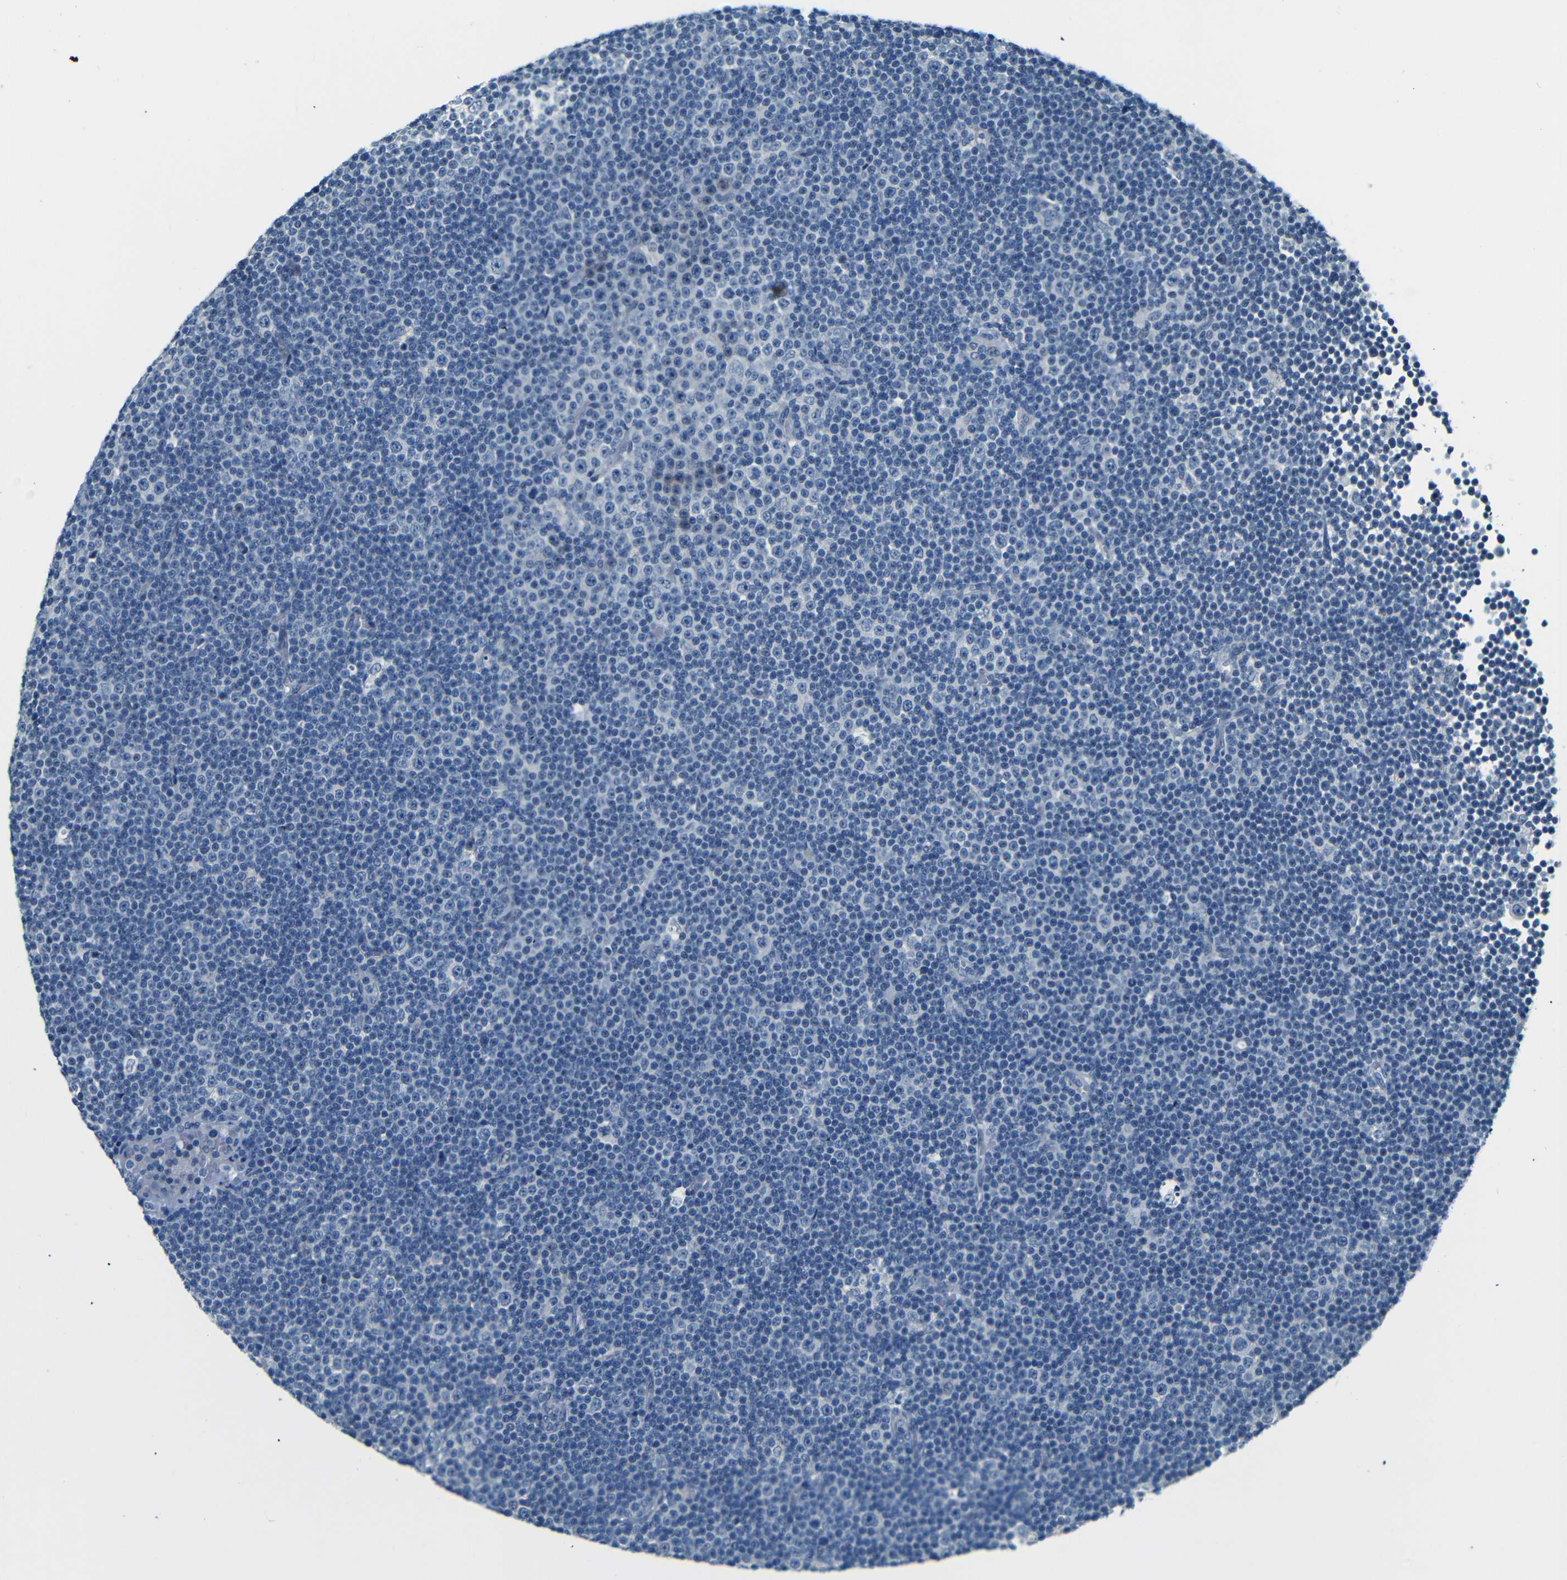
{"staining": {"intensity": "negative", "quantity": "none", "location": "none"}, "tissue": "lymphoma", "cell_type": "Tumor cells", "image_type": "cancer", "snomed": [{"axis": "morphology", "description": "Malignant lymphoma, non-Hodgkin's type, Low grade"}, {"axis": "topography", "description": "Lymph node"}], "caption": "High magnification brightfield microscopy of malignant lymphoma, non-Hodgkin's type (low-grade) stained with DAB (brown) and counterstained with hematoxylin (blue): tumor cells show no significant expression. Nuclei are stained in blue.", "gene": "ZMAT1", "patient": {"sex": "female", "age": 67}}